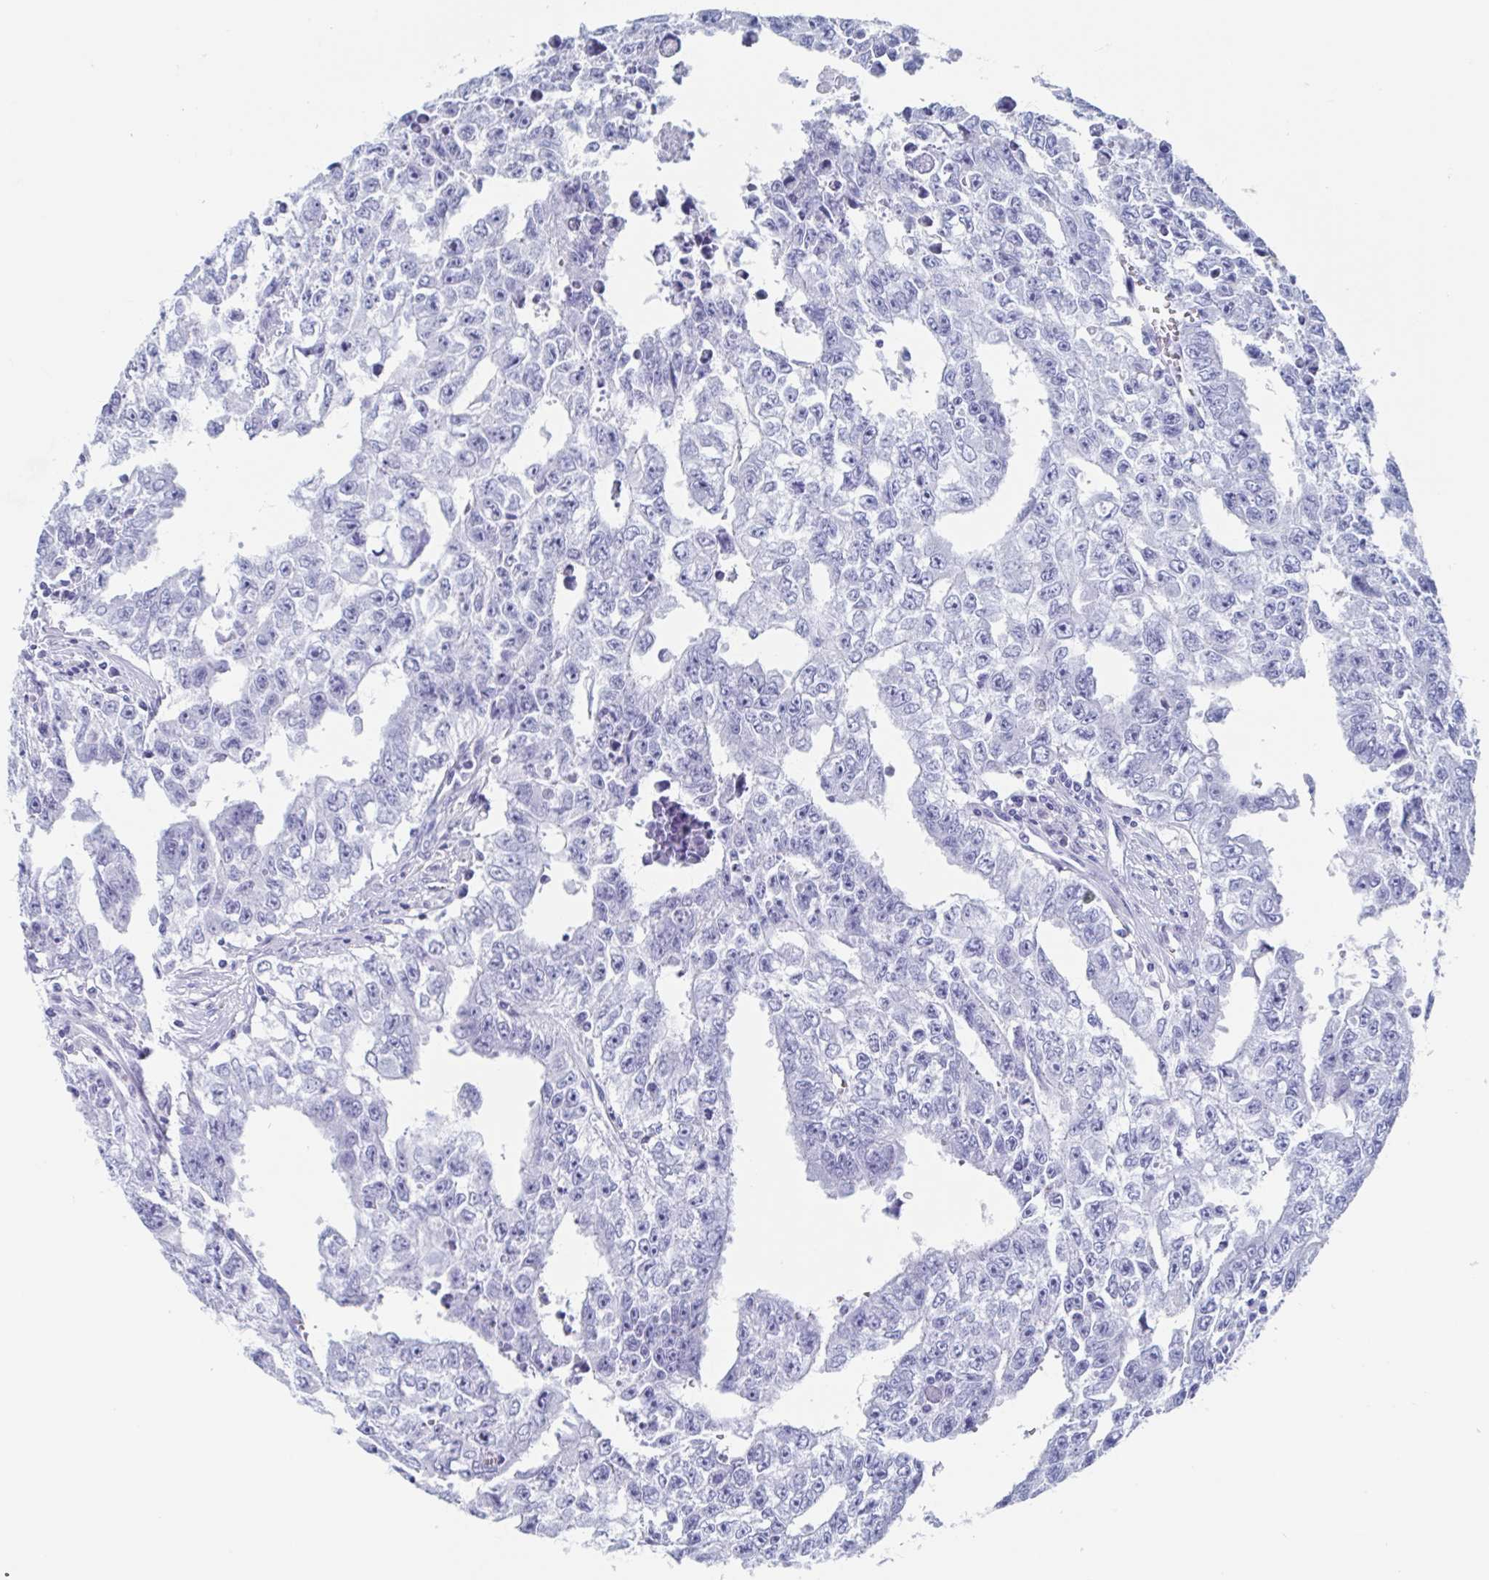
{"staining": {"intensity": "negative", "quantity": "none", "location": "none"}, "tissue": "testis cancer", "cell_type": "Tumor cells", "image_type": "cancer", "snomed": [{"axis": "morphology", "description": "Carcinoma, Embryonal, NOS"}, {"axis": "morphology", "description": "Teratoma, malignant, NOS"}, {"axis": "topography", "description": "Testis"}], "caption": "DAB immunohistochemical staining of human testis cancer (malignant teratoma) exhibits no significant positivity in tumor cells. The staining is performed using DAB (3,3'-diaminobenzidine) brown chromogen with nuclei counter-stained in using hematoxylin.", "gene": "C10orf53", "patient": {"sex": "male", "age": 24}}